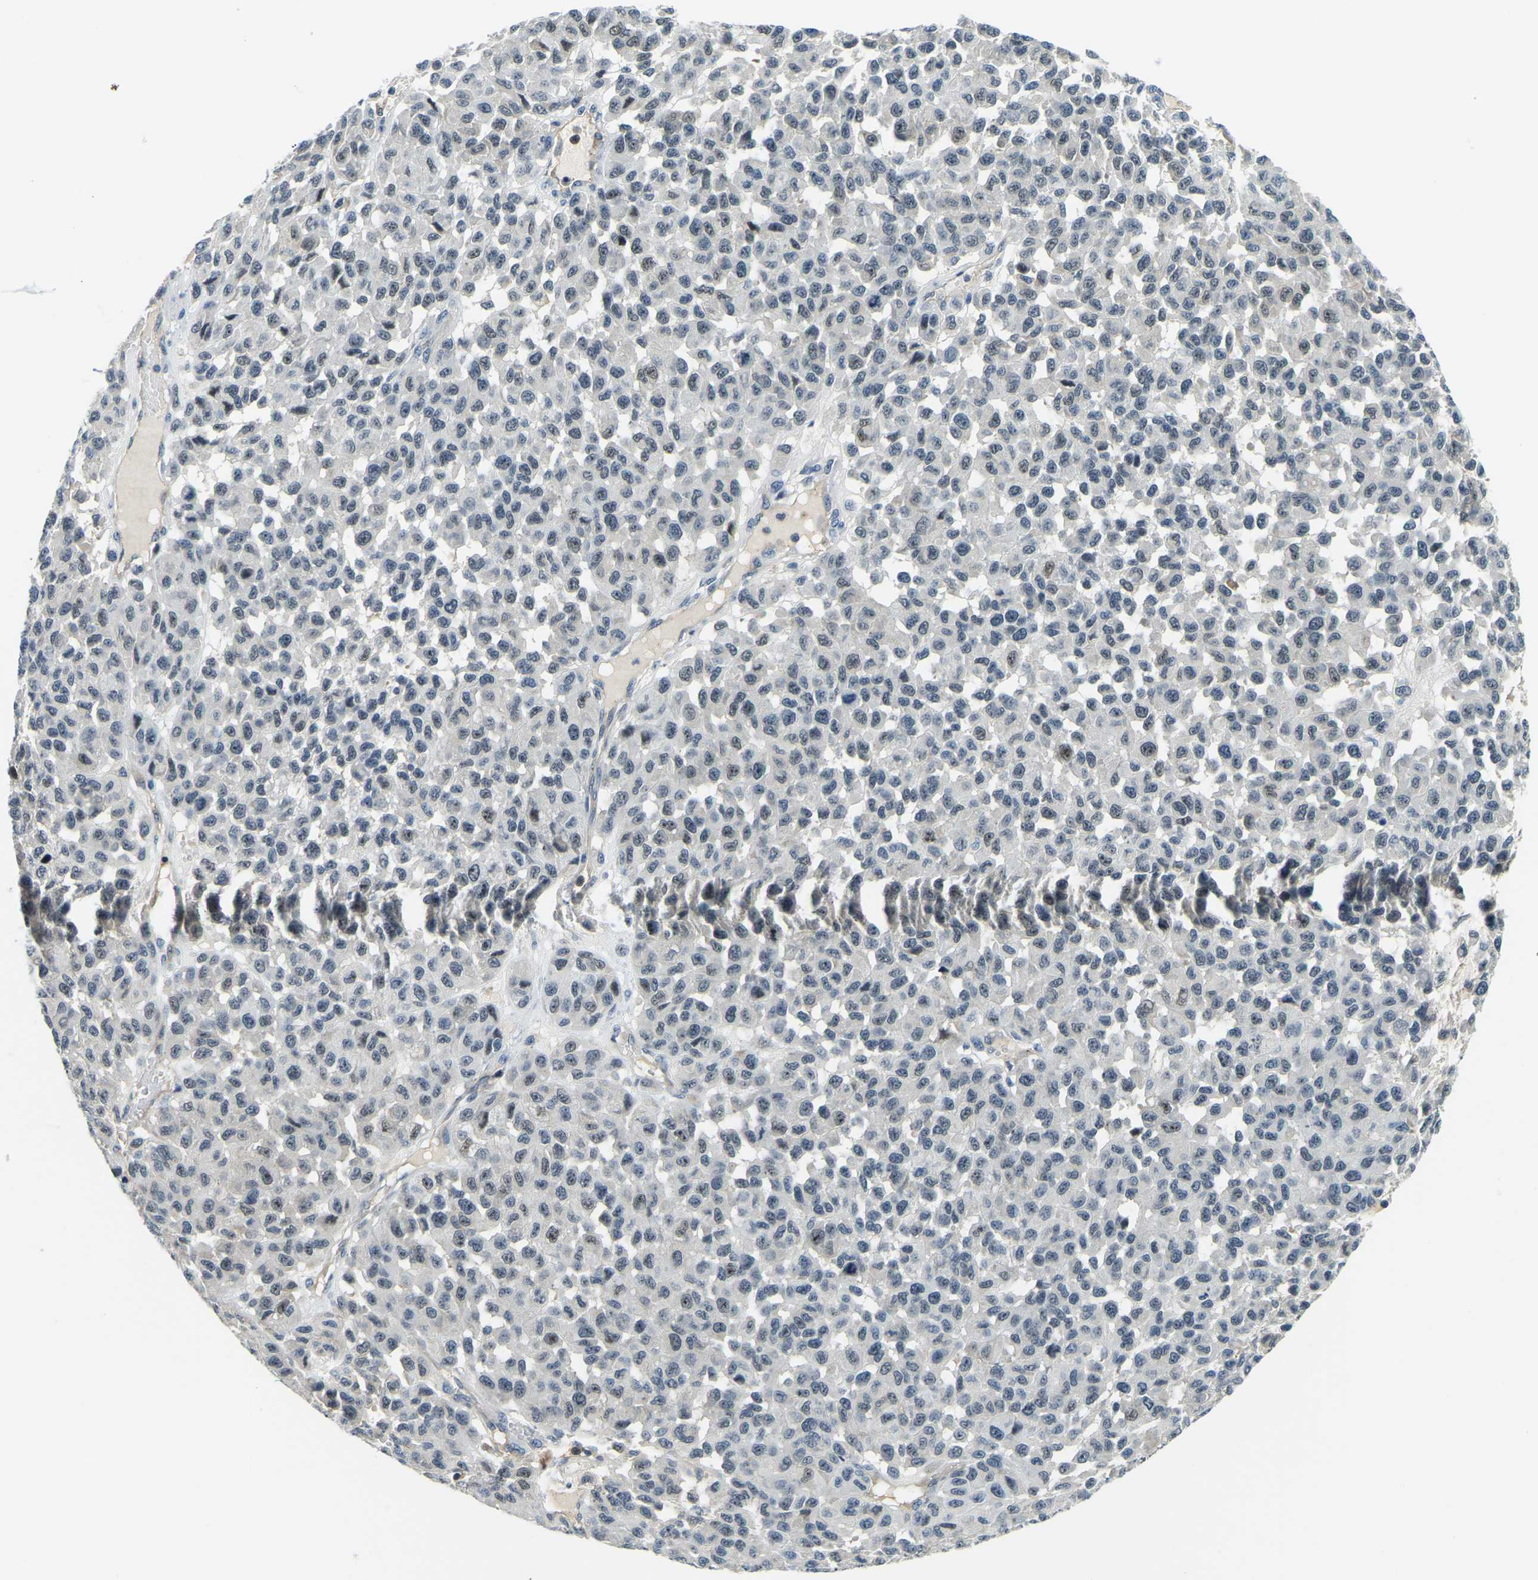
{"staining": {"intensity": "weak", "quantity": "25%-75%", "location": "nuclear"}, "tissue": "melanoma", "cell_type": "Tumor cells", "image_type": "cancer", "snomed": [{"axis": "morphology", "description": "Malignant melanoma, NOS"}, {"axis": "topography", "description": "Skin"}], "caption": "Immunohistochemical staining of human malignant melanoma demonstrates low levels of weak nuclear protein expression in approximately 25%-75% of tumor cells.", "gene": "RRP1", "patient": {"sex": "male", "age": 62}}